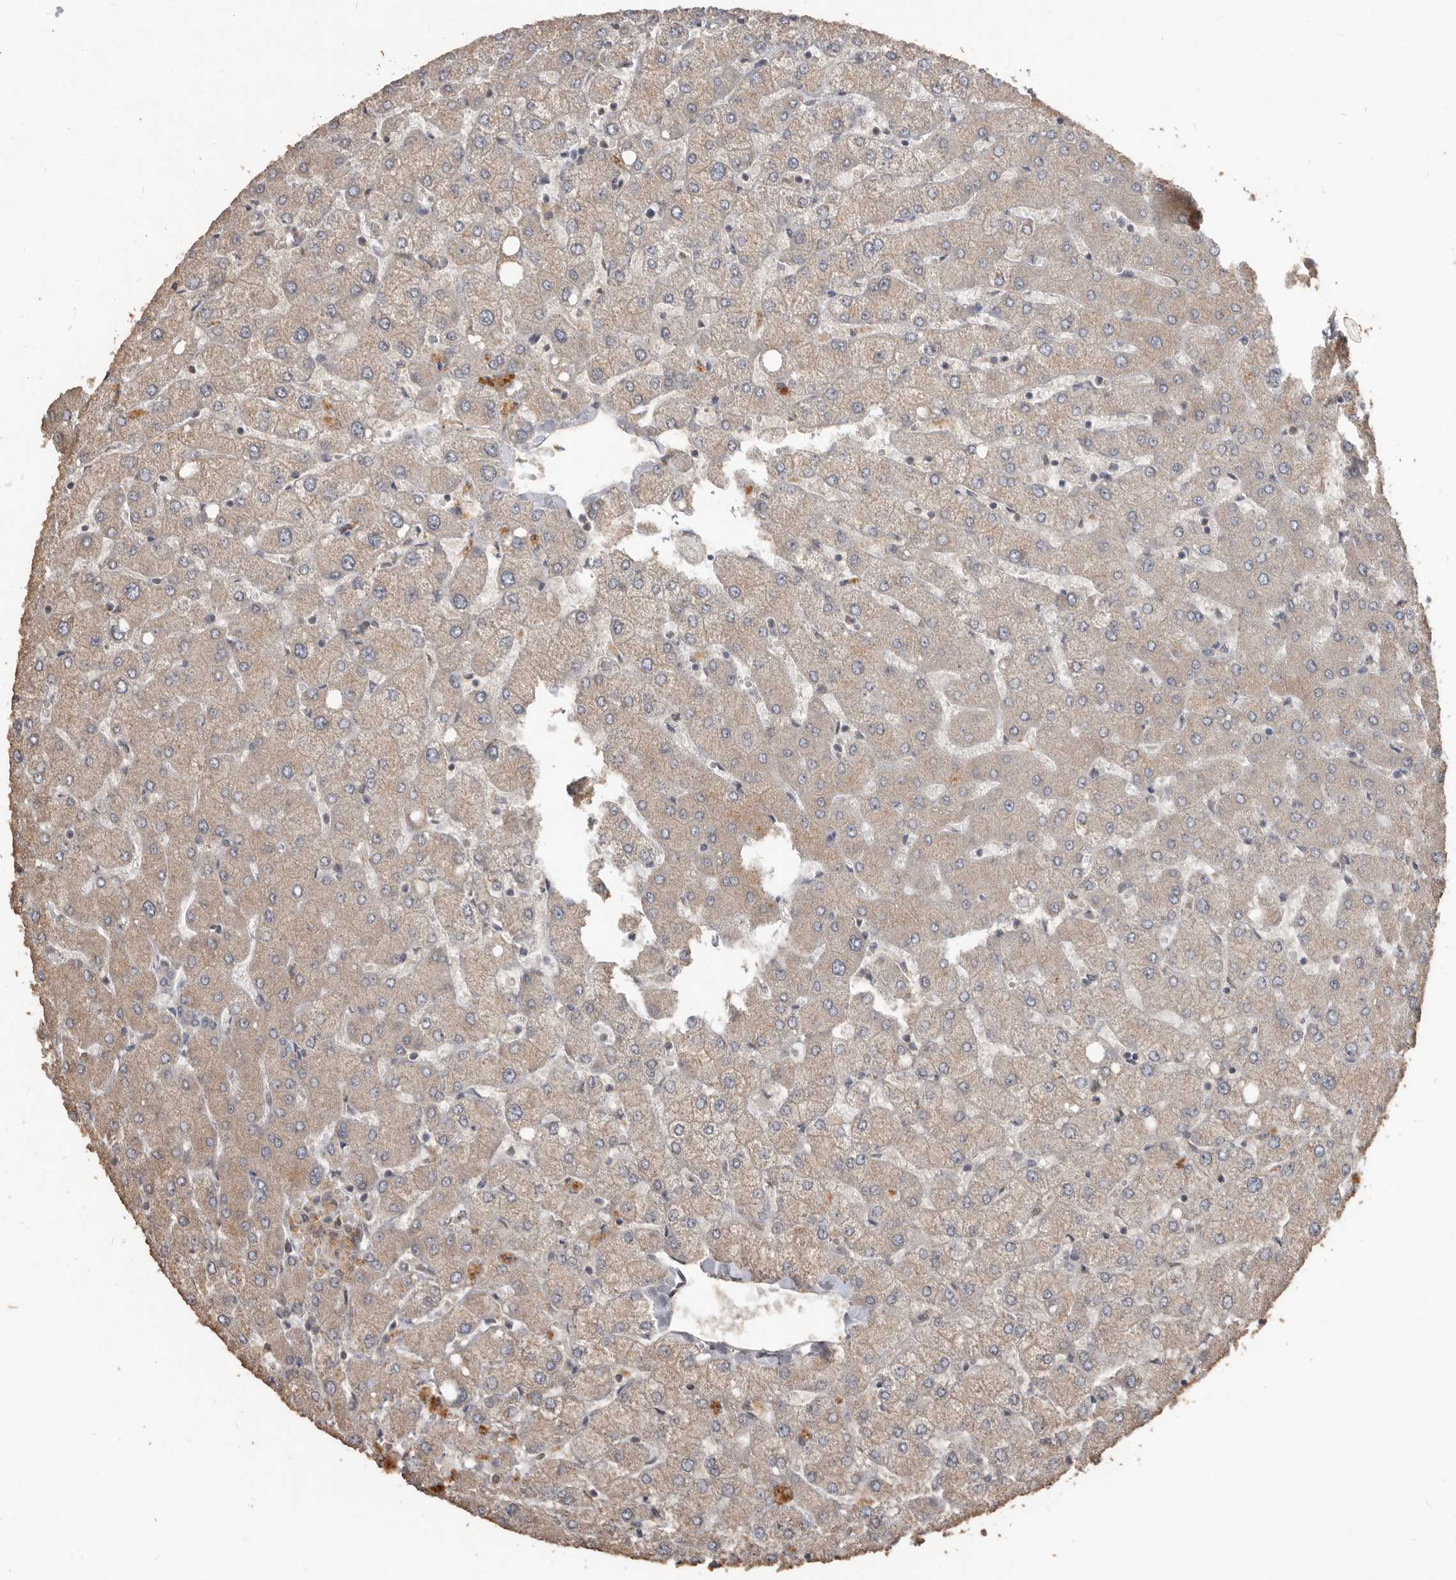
{"staining": {"intensity": "weak", "quantity": "<25%", "location": "cytoplasmic/membranous"}, "tissue": "liver", "cell_type": "Cholangiocytes", "image_type": "normal", "snomed": [{"axis": "morphology", "description": "Normal tissue, NOS"}, {"axis": "topography", "description": "Liver"}], "caption": "Cholangiocytes show no significant protein staining in normal liver. Nuclei are stained in blue.", "gene": "BAMBI", "patient": {"sex": "female", "age": 54}}